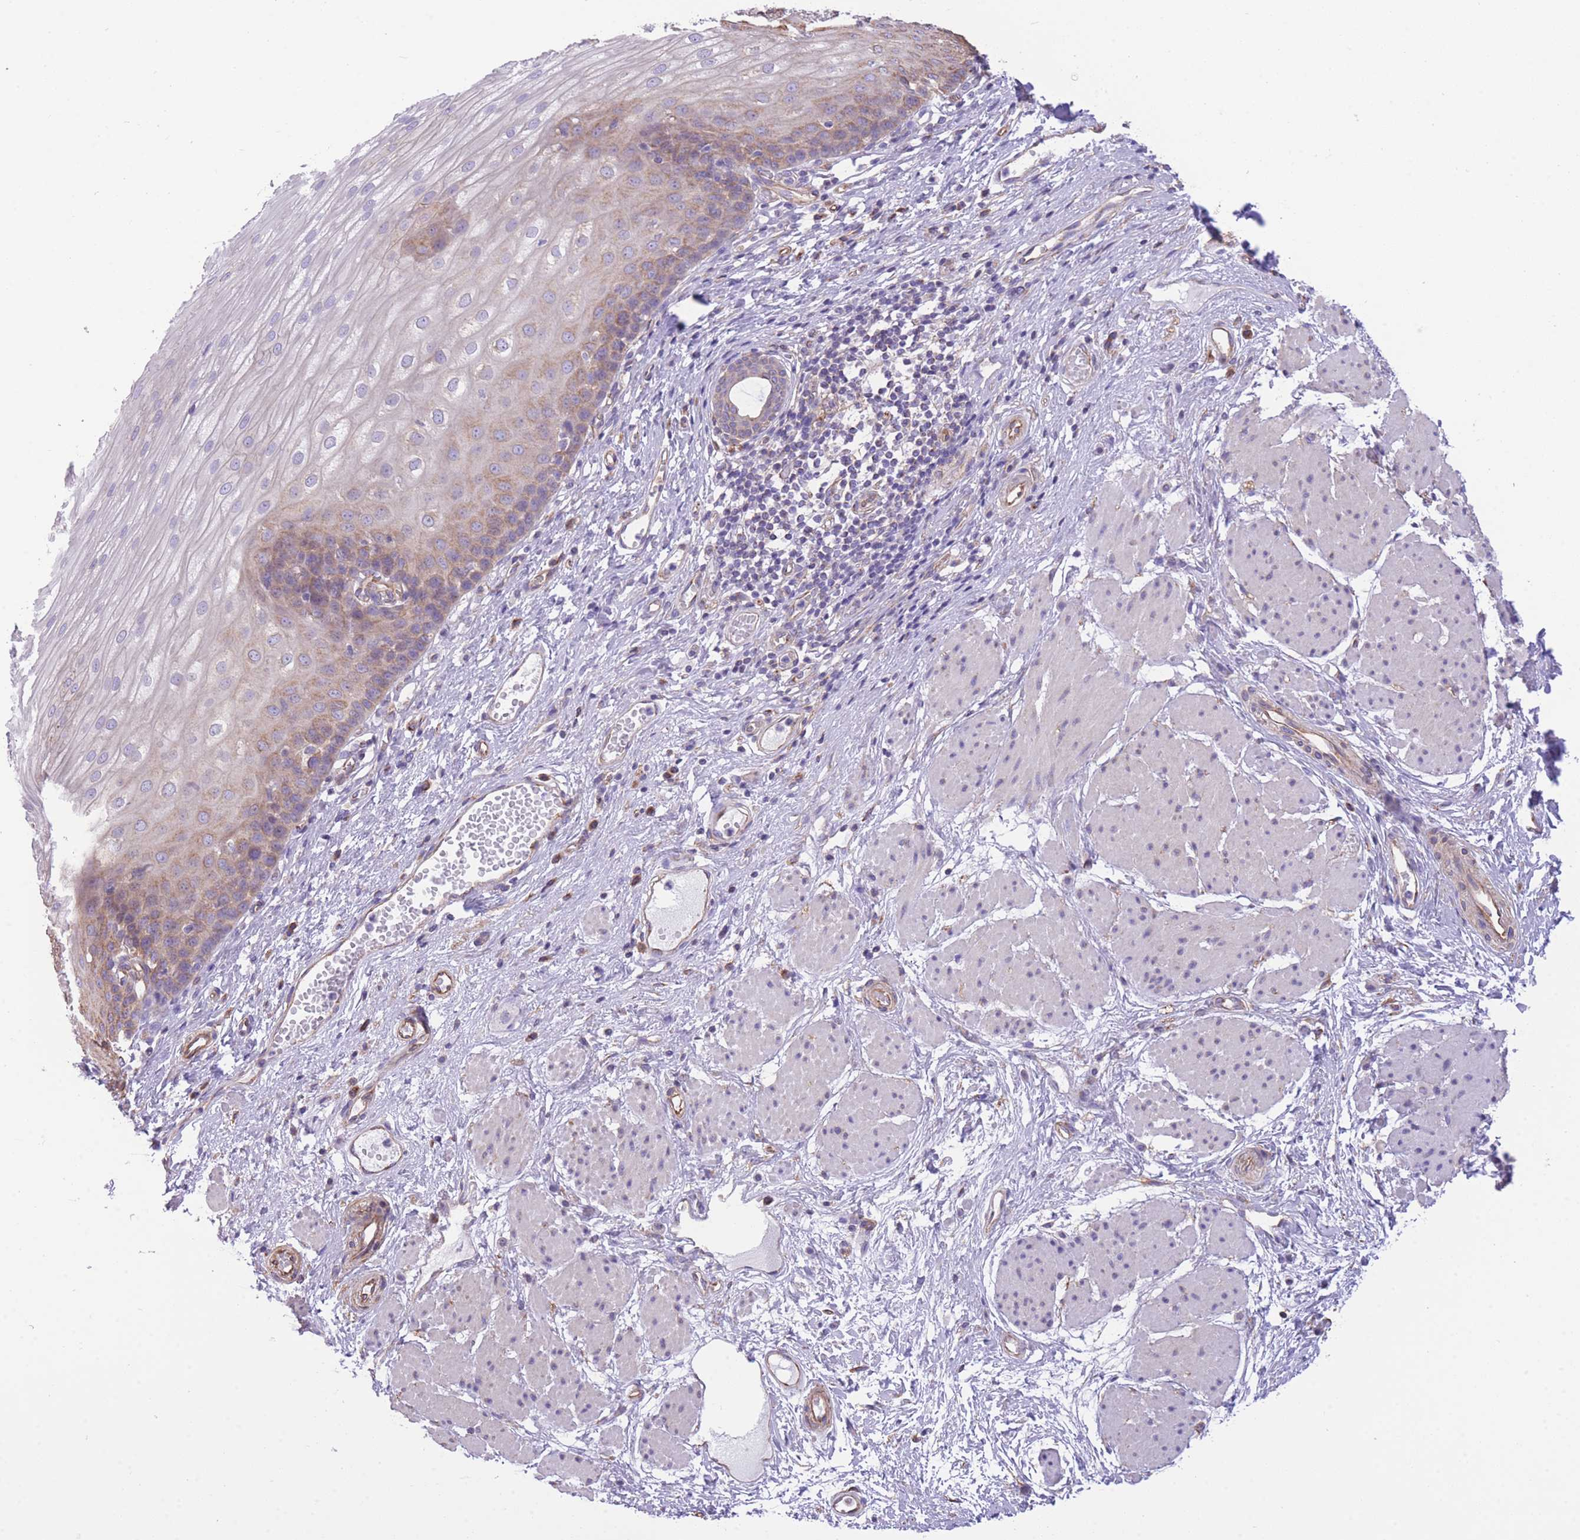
{"staining": {"intensity": "weak", "quantity": "<25%", "location": "cytoplasmic/membranous"}, "tissue": "esophagus", "cell_type": "Squamous epithelial cells", "image_type": "normal", "snomed": [{"axis": "morphology", "description": "Normal tissue, NOS"}, {"axis": "topography", "description": "Esophagus"}], "caption": "The photomicrograph exhibits no significant staining in squamous epithelial cells of esophagus. (Stains: DAB (3,3'-diaminobenzidine) immunohistochemistry (IHC) with hematoxylin counter stain, Microscopy: brightfield microscopy at high magnification).", "gene": "RHOU", "patient": {"sex": "male", "age": 69}}